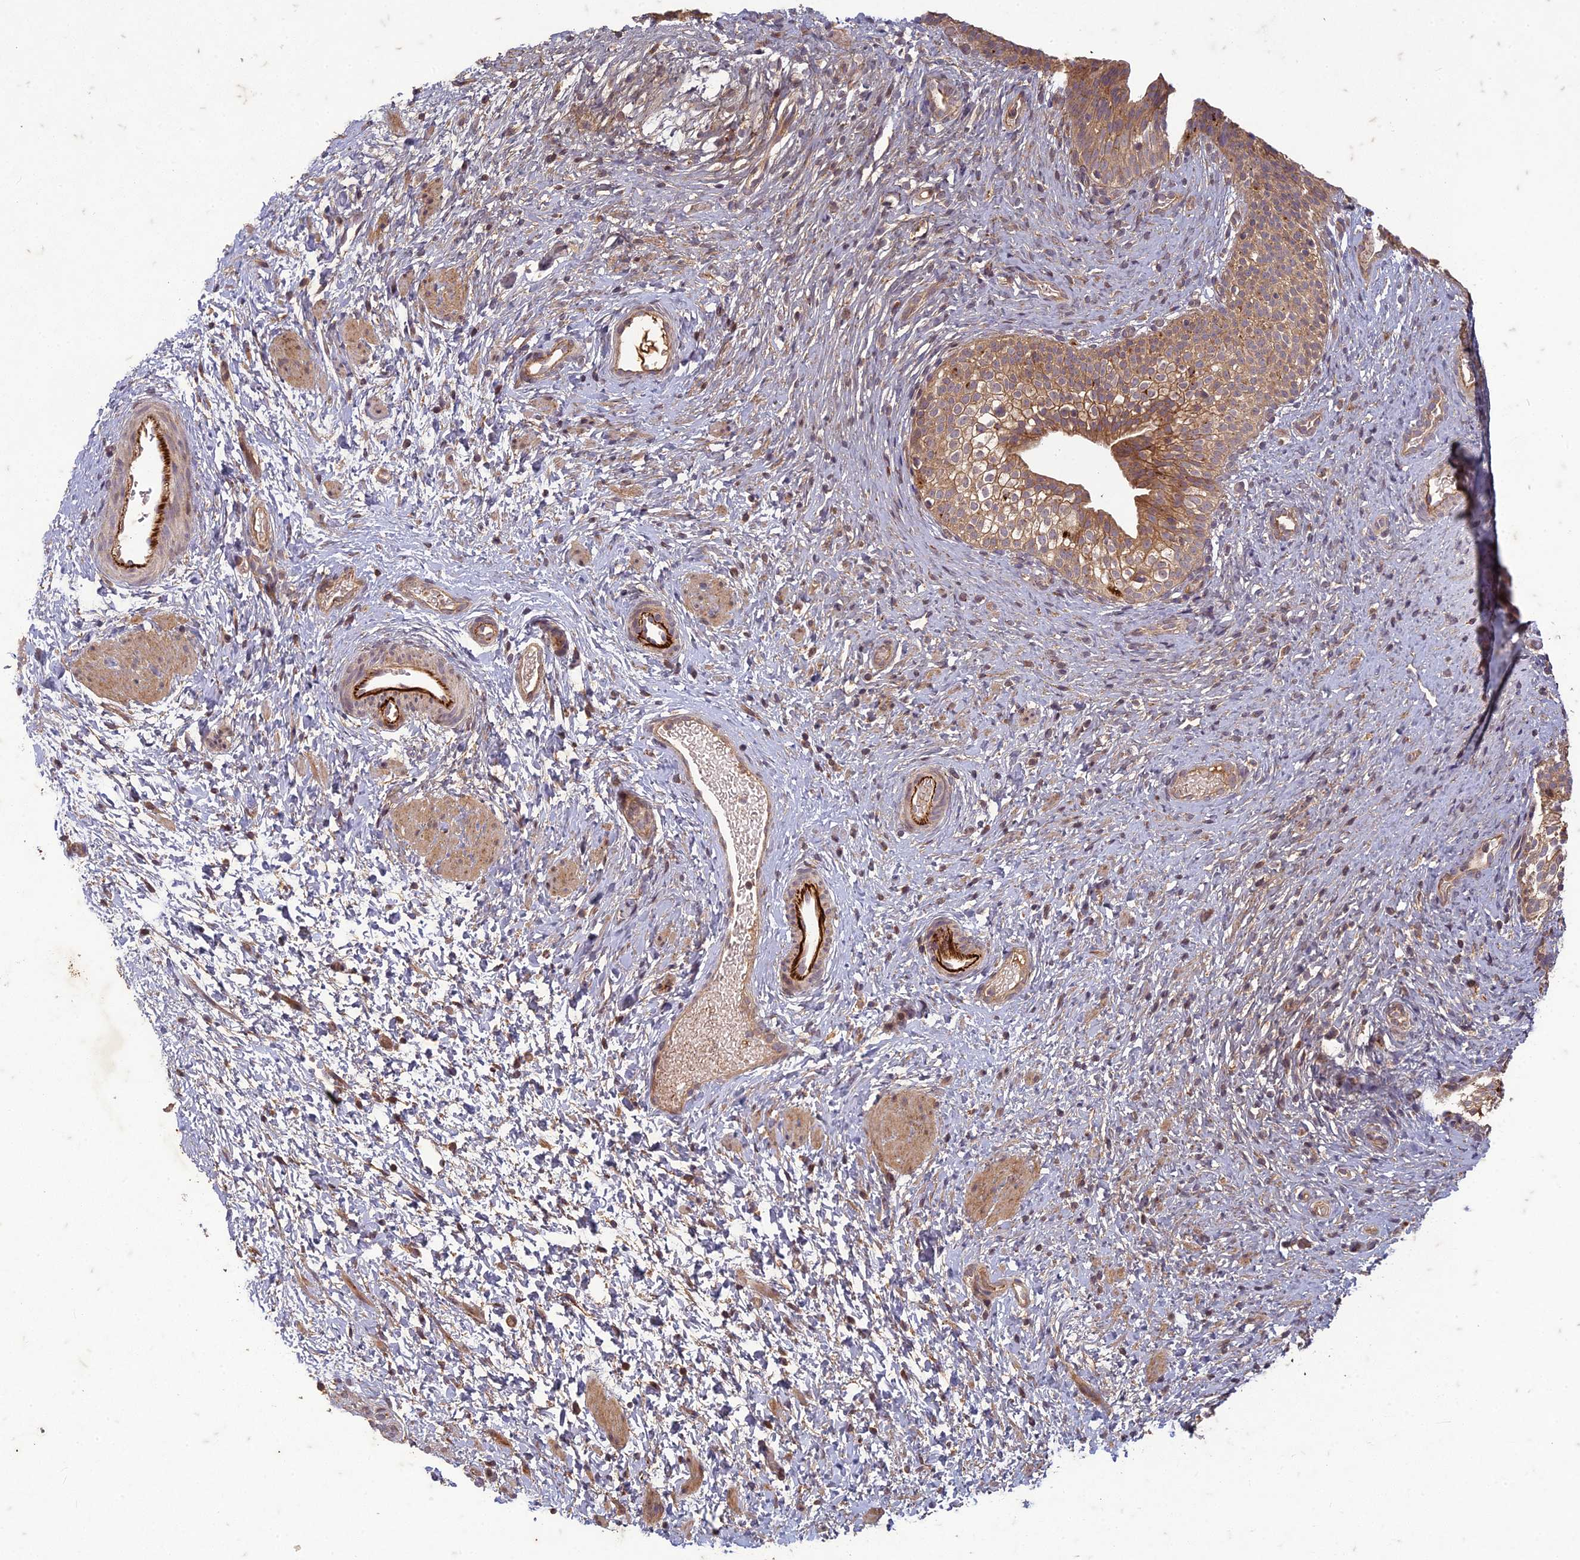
{"staining": {"intensity": "moderate", "quantity": ">75%", "location": "cytoplasmic/membranous"}, "tissue": "urinary bladder", "cell_type": "Urothelial cells", "image_type": "normal", "snomed": [{"axis": "morphology", "description": "Normal tissue, NOS"}, {"axis": "topography", "description": "Urinary bladder"}], "caption": "IHC staining of unremarkable urinary bladder, which demonstrates medium levels of moderate cytoplasmic/membranous positivity in about >75% of urothelial cells indicating moderate cytoplasmic/membranous protein staining. The staining was performed using DAB (brown) for protein detection and nuclei were counterstained in hematoxylin (blue).", "gene": "TCF25", "patient": {"sex": "male", "age": 1}}